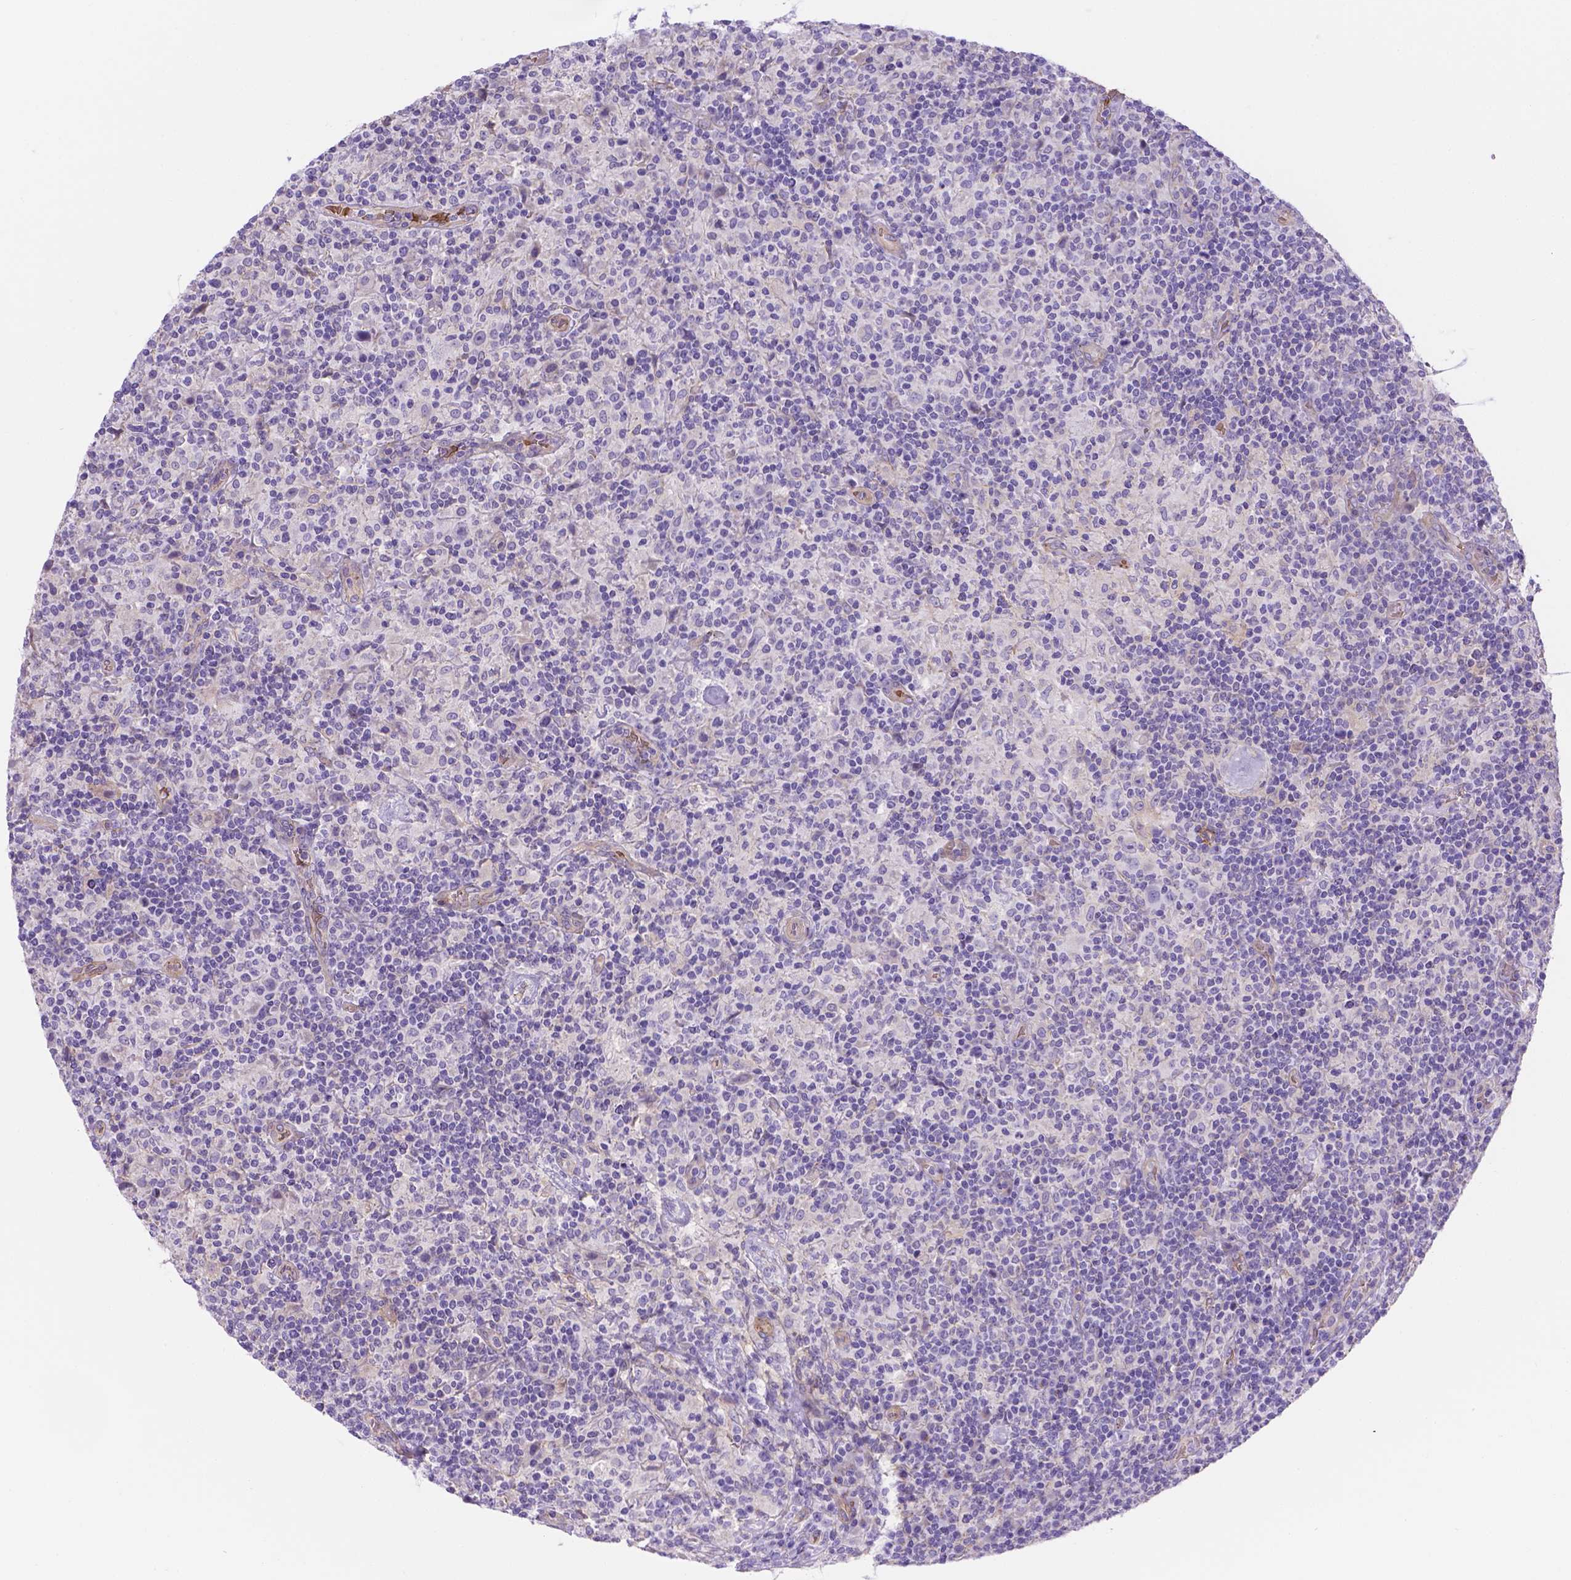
{"staining": {"intensity": "negative", "quantity": "none", "location": "none"}, "tissue": "lymphoma", "cell_type": "Tumor cells", "image_type": "cancer", "snomed": [{"axis": "morphology", "description": "Hodgkin's disease, NOS"}, {"axis": "topography", "description": "Lymph node"}], "caption": "Human Hodgkin's disease stained for a protein using IHC reveals no positivity in tumor cells.", "gene": "SLC40A1", "patient": {"sex": "male", "age": 70}}